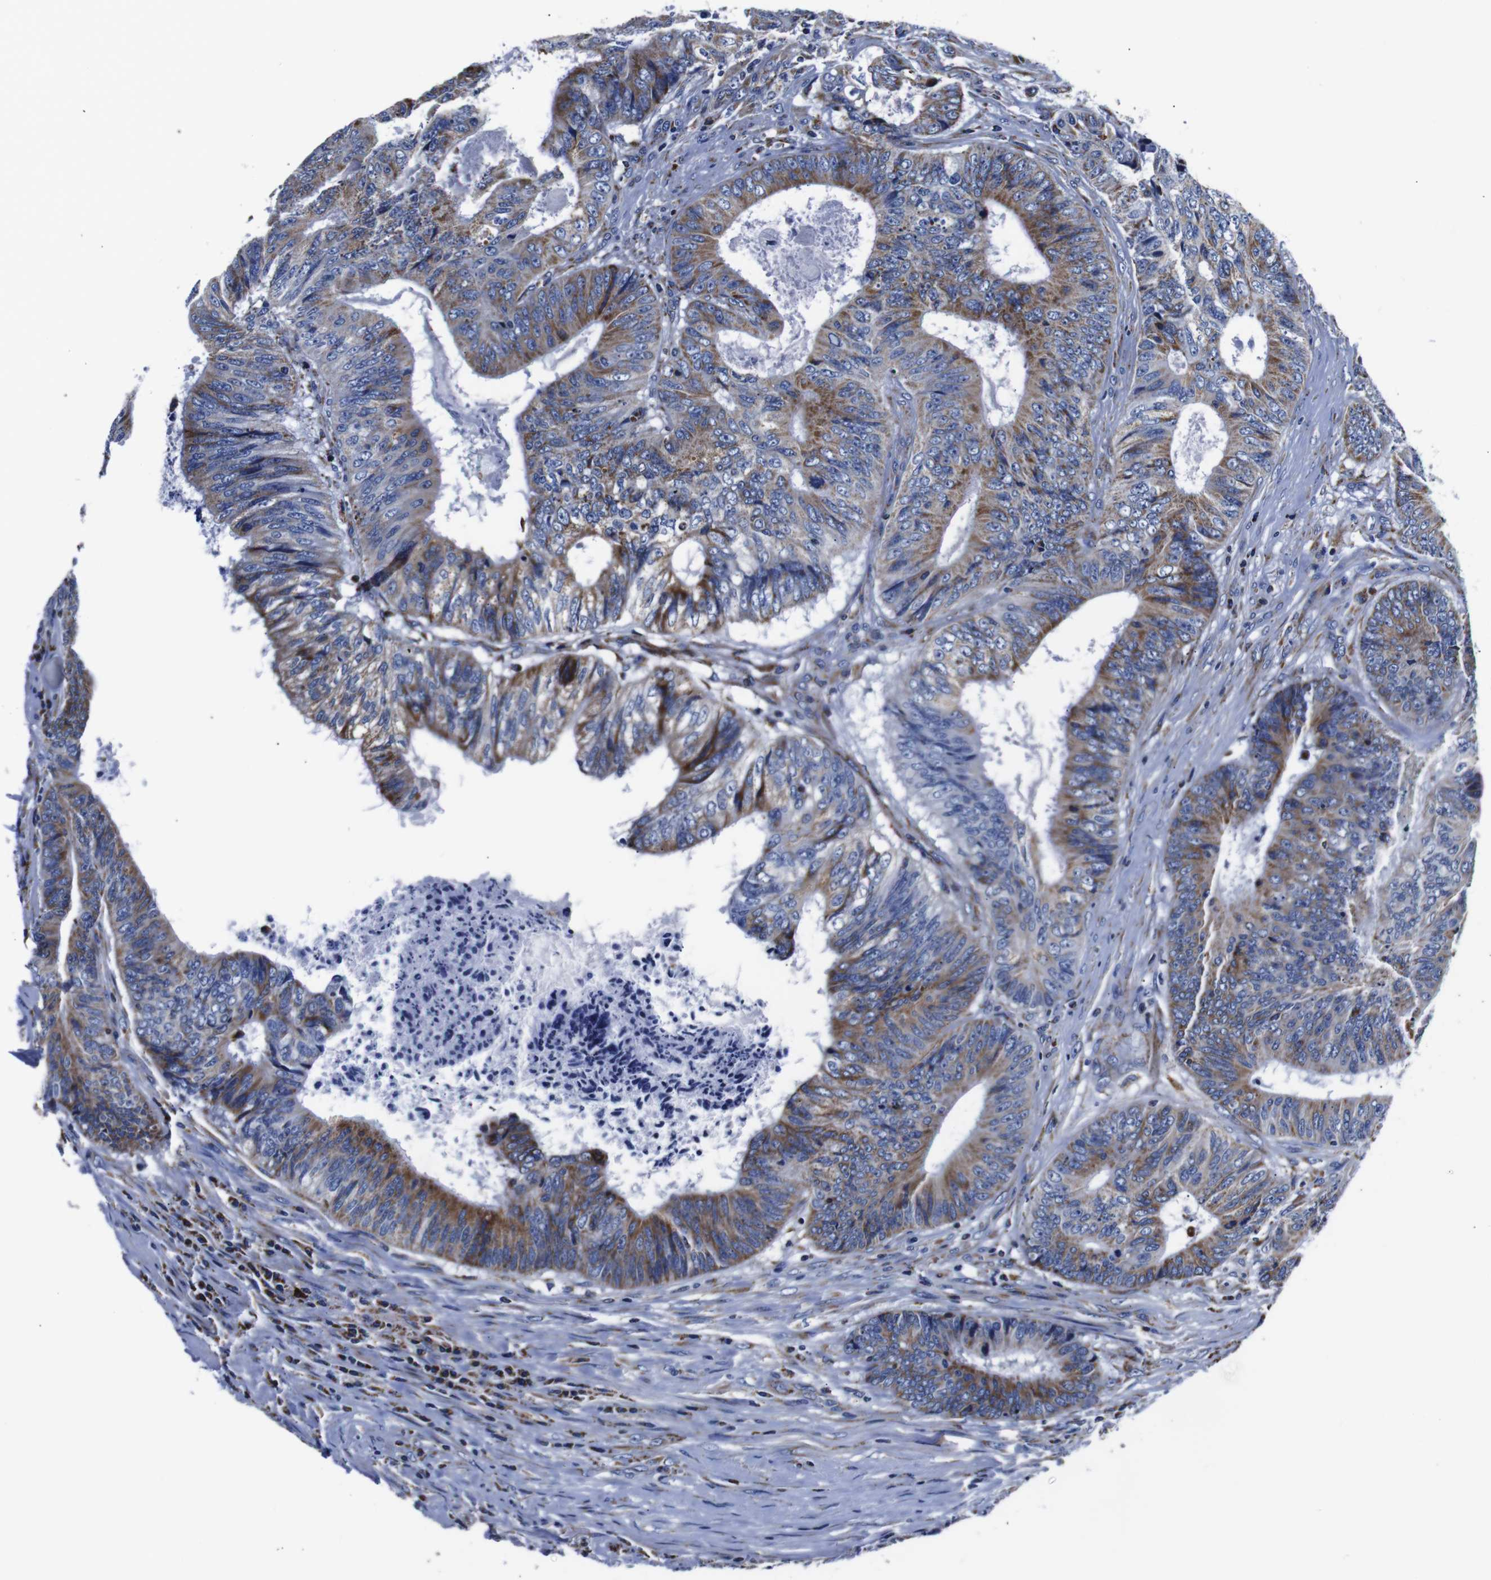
{"staining": {"intensity": "moderate", "quantity": ">75%", "location": "cytoplasmic/membranous"}, "tissue": "colorectal cancer", "cell_type": "Tumor cells", "image_type": "cancer", "snomed": [{"axis": "morphology", "description": "Adenocarcinoma, NOS"}, {"axis": "topography", "description": "Rectum"}], "caption": "DAB immunohistochemical staining of colorectal cancer displays moderate cytoplasmic/membranous protein positivity in approximately >75% of tumor cells.", "gene": "FKBP9", "patient": {"sex": "male", "age": 72}}